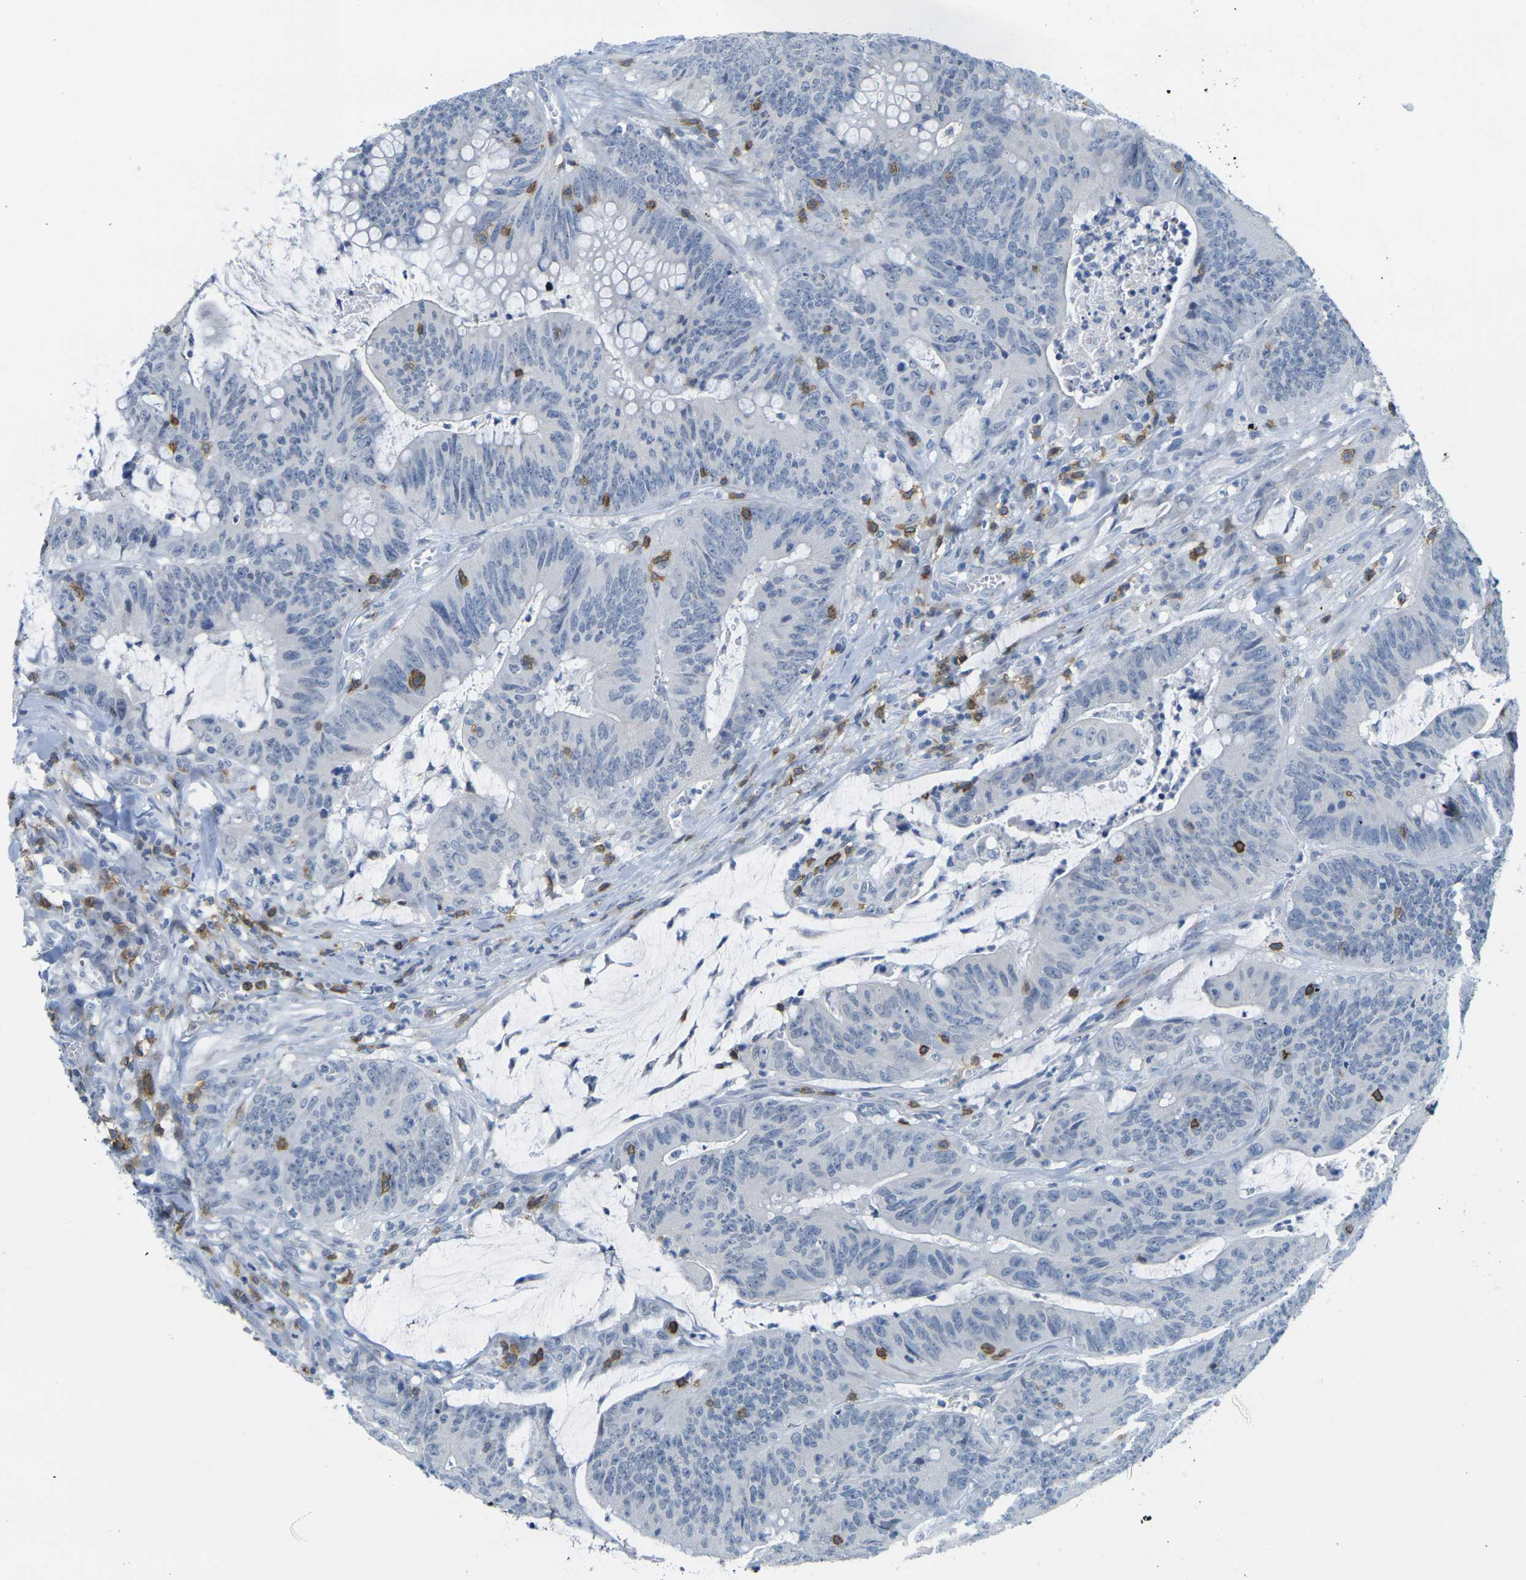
{"staining": {"intensity": "negative", "quantity": "none", "location": "none"}, "tissue": "colorectal cancer", "cell_type": "Tumor cells", "image_type": "cancer", "snomed": [{"axis": "morphology", "description": "Adenocarcinoma, NOS"}, {"axis": "topography", "description": "Colon"}], "caption": "IHC photomicrograph of human adenocarcinoma (colorectal) stained for a protein (brown), which reveals no expression in tumor cells.", "gene": "CD3D", "patient": {"sex": "male", "age": 45}}